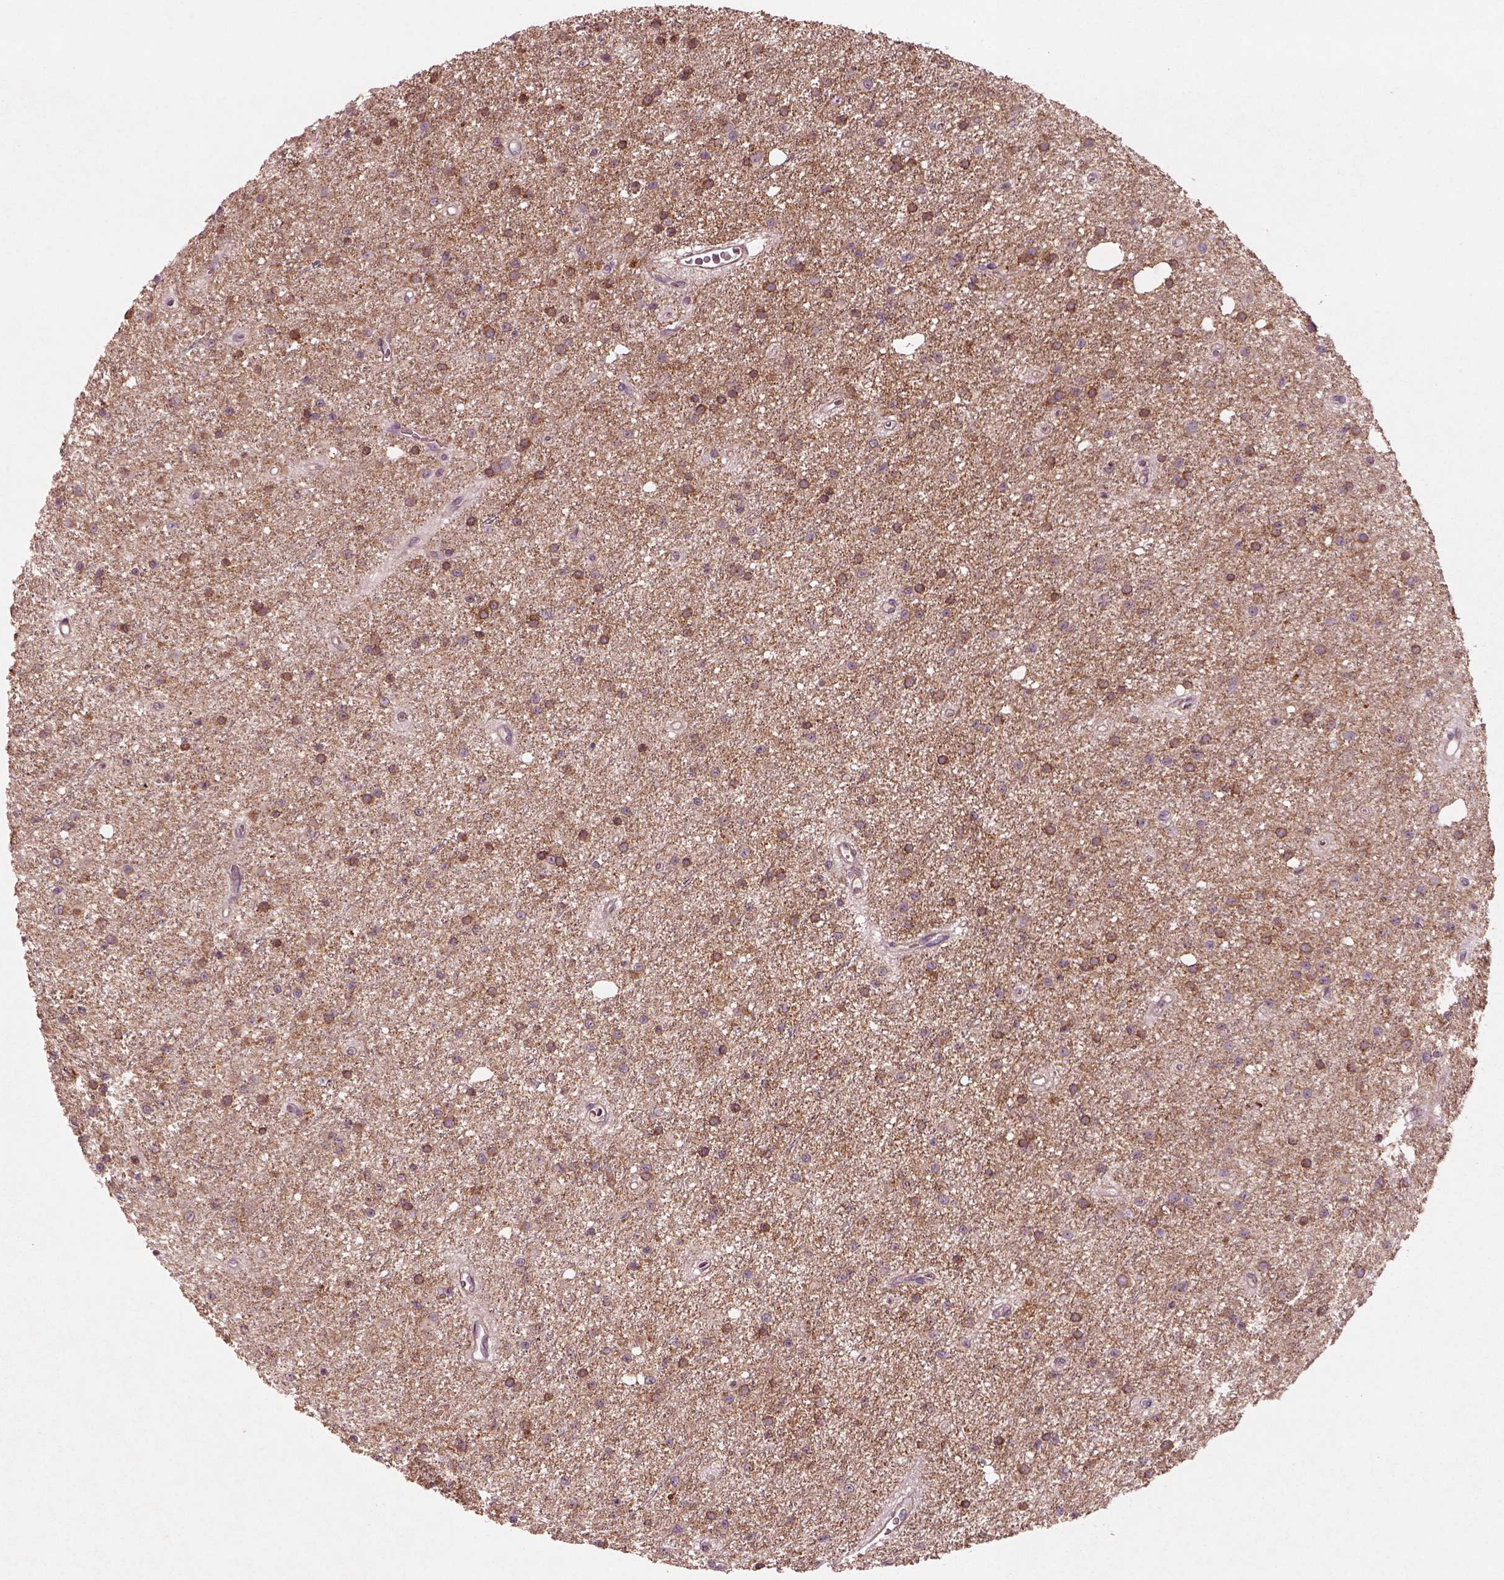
{"staining": {"intensity": "moderate", "quantity": ">75%", "location": "cytoplasmic/membranous"}, "tissue": "glioma", "cell_type": "Tumor cells", "image_type": "cancer", "snomed": [{"axis": "morphology", "description": "Glioma, malignant, Low grade"}, {"axis": "topography", "description": "Brain"}], "caption": "Human glioma stained for a protein (brown) displays moderate cytoplasmic/membranous positive expression in about >75% of tumor cells.", "gene": "SLC25A5", "patient": {"sex": "male", "age": 27}}